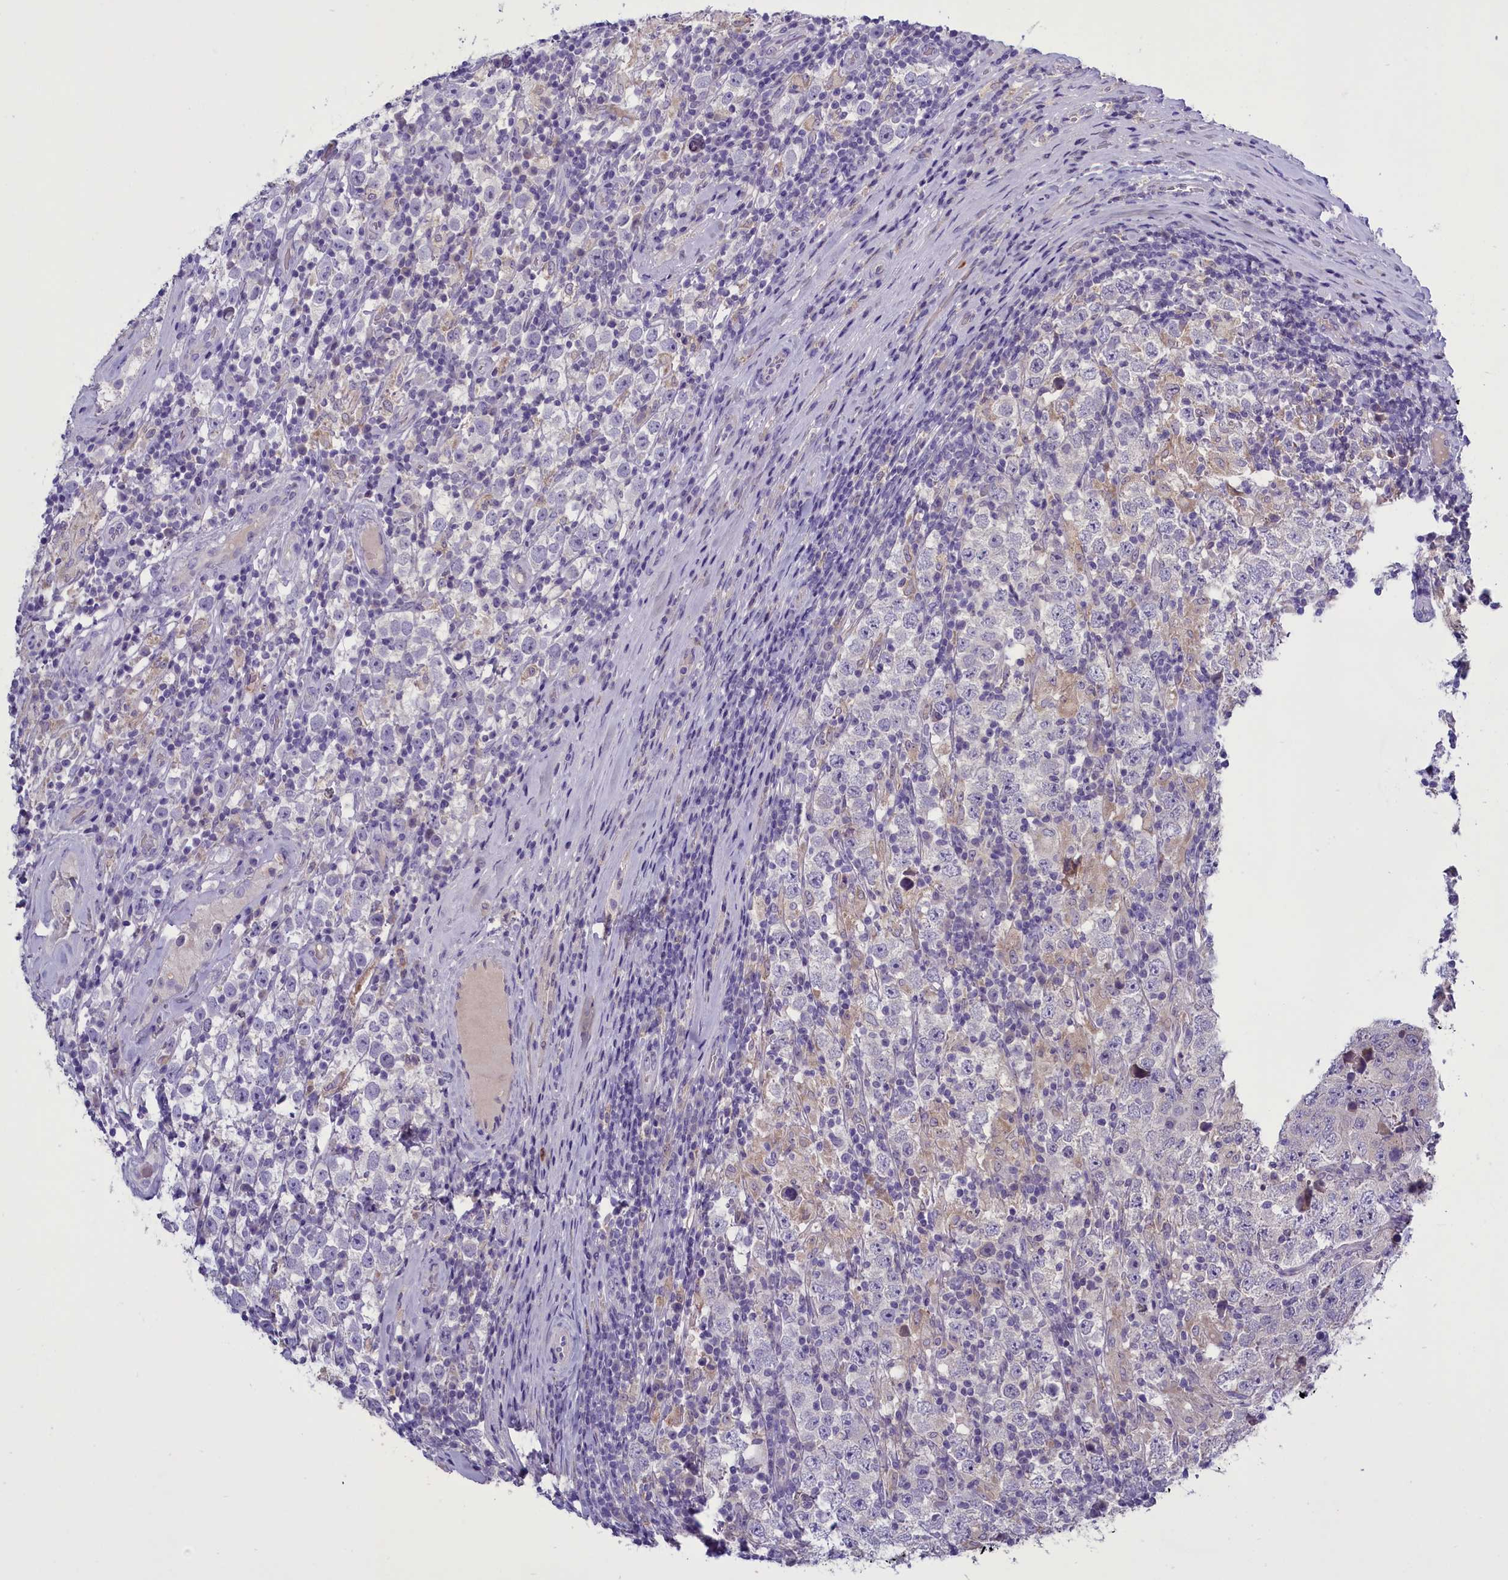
{"staining": {"intensity": "negative", "quantity": "none", "location": "none"}, "tissue": "testis cancer", "cell_type": "Tumor cells", "image_type": "cancer", "snomed": [{"axis": "morphology", "description": "Normal tissue, NOS"}, {"axis": "morphology", "description": "Urothelial carcinoma, High grade"}, {"axis": "morphology", "description": "Seminoma, NOS"}, {"axis": "morphology", "description": "Carcinoma, Embryonal, NOS"}, {"axis": "topography", "description": "Urinary bladder"}, {"axis": "topography", "description": "Testis"}], "caption": "The immunohistochemistry (IHC) photomicrograph has no significant expression in tumor cells of testis seminoma tissue.", "gene": "ENPP6", "patient": {"sex": "male", "age": 41}}